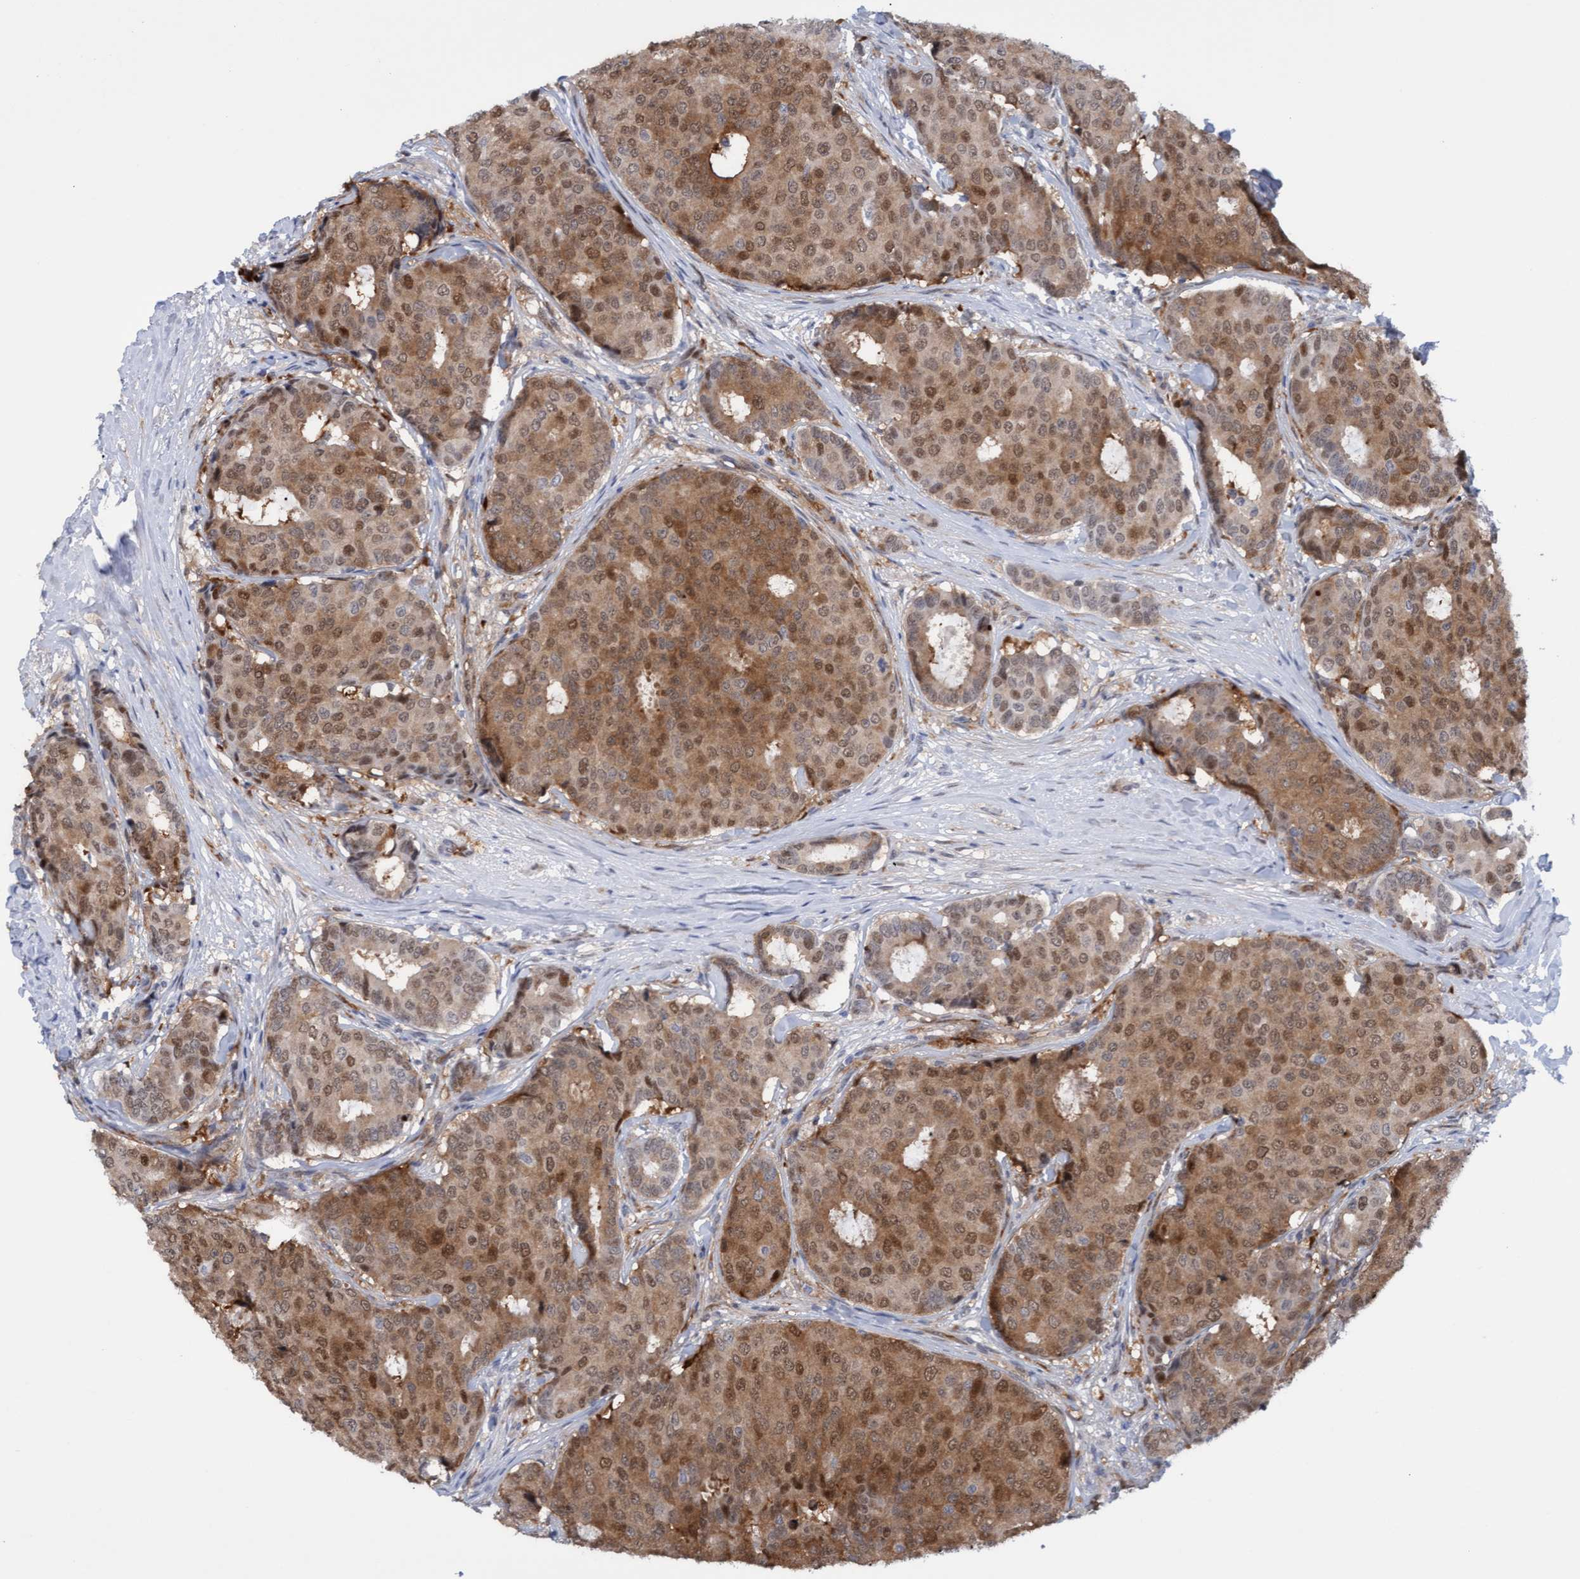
{"staining": {"intensity": "moderate", "quantity": ">75%", "location": "cytoplasmic/membranous,nuclear"}, "tissue": "breast cancer", "cell_type": "Tumor cells", "image_type": "cancer", "snomed": [{"axis": "morphology", "description": "Duct carcinoma"}, {"axis": "topography", "description": "Breast"}], "caption": "A brown stain highlights moderate cytoplasmic/membranous and nuclear expression of a protein in human invasive ductal carcinoma (breast) tumor cells.", "gene": "PINX1", "patient": {"sex": "female", "age": 75}}